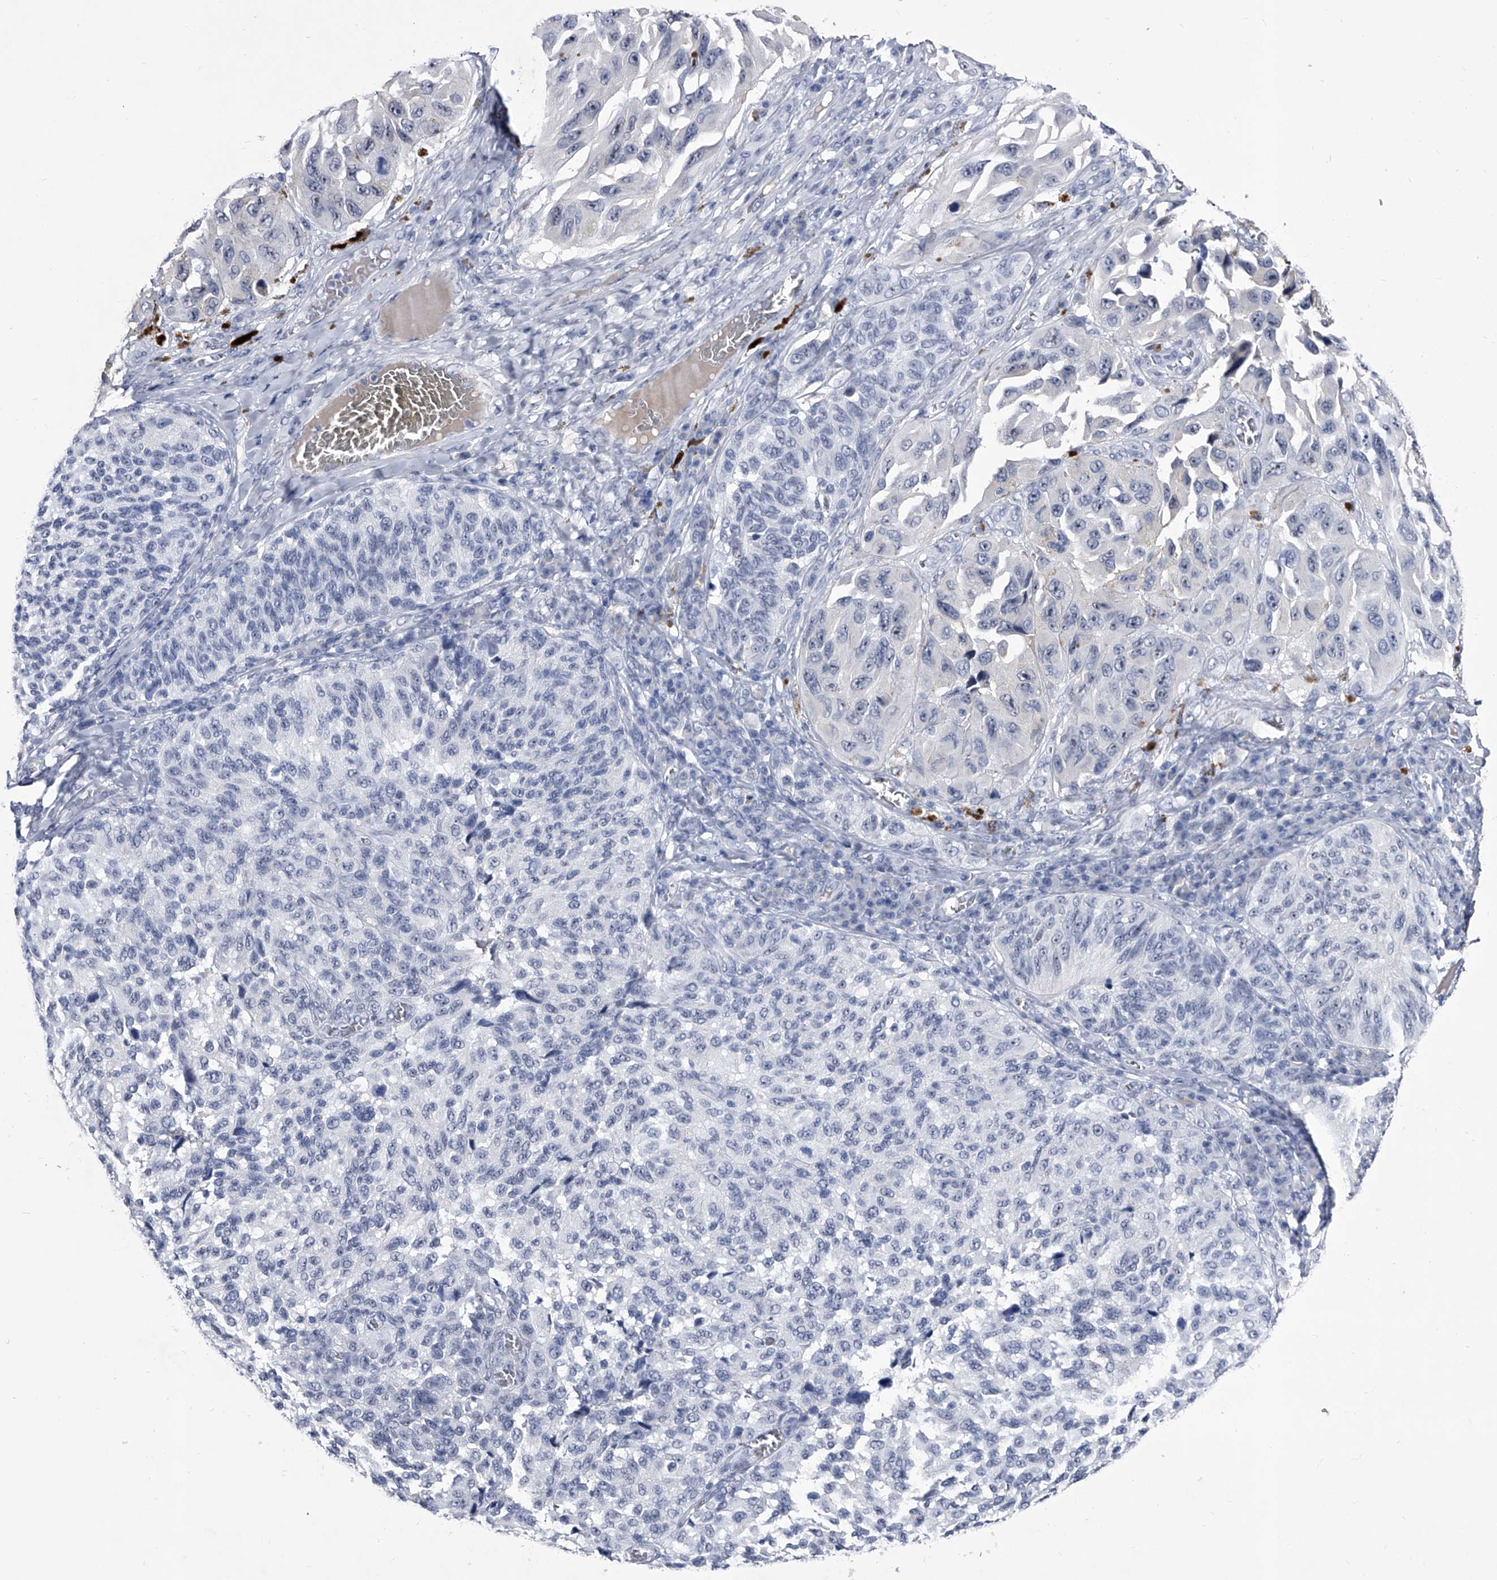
{"staining": {"intensity": "negative", "quantity": "none", "location": "none"}, "tissue": "melanoma", "cell_type": "Tumor cells", "image_type": "cancer", "snomed": [{"axis": "morphology", "description": "Malignant melanoma, NOS"}, {"axis": "topography", "description": "Skin"}], "caption": "Immunohistochemistry of malignant melanoma shows no expression in tumor cells. Nuclei are stained in blue.", "gene": "CRISP2", "patient": {"sex": "female", "age": 73}}